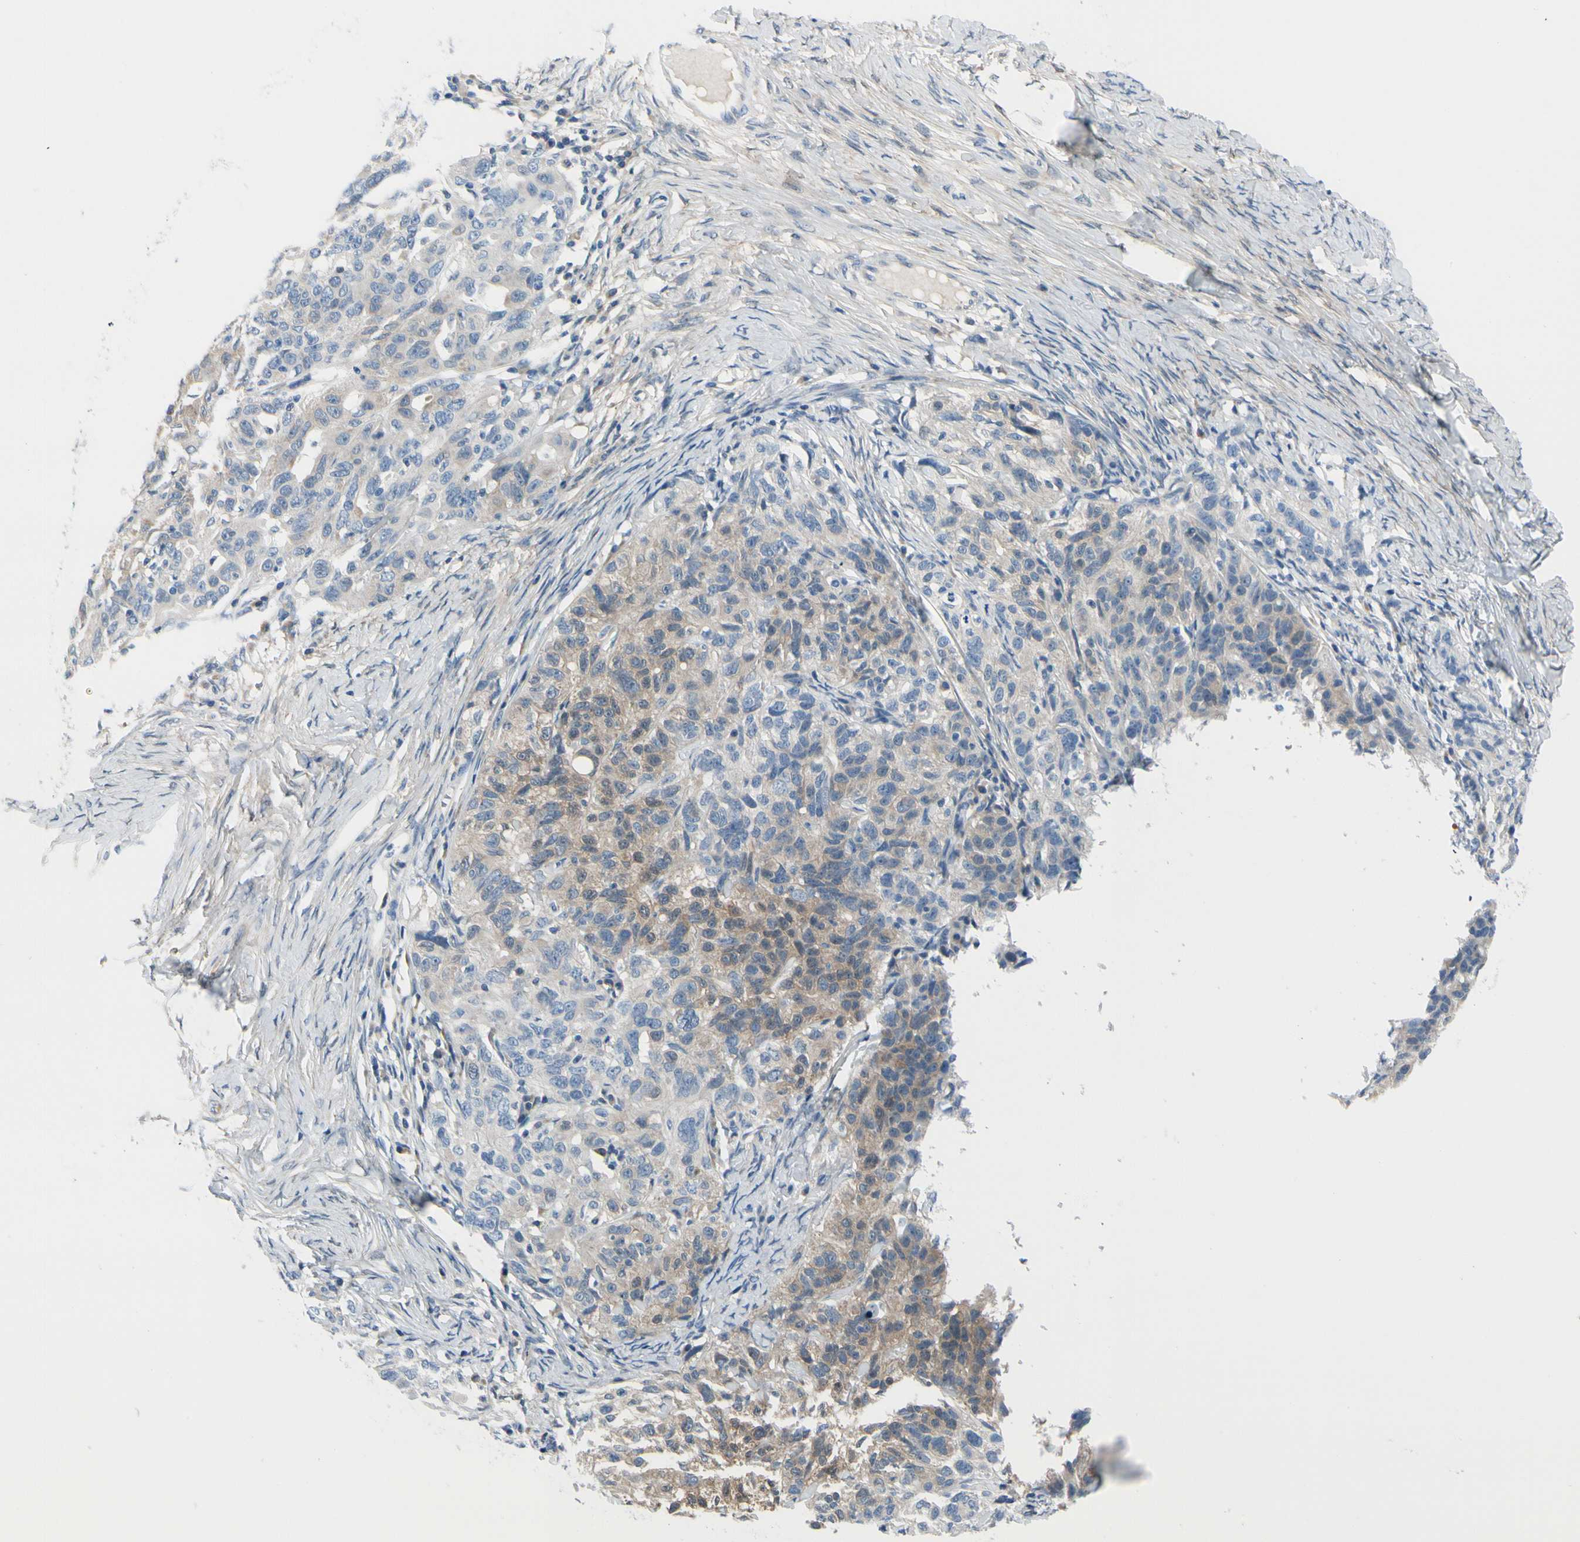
{"staining": {"intensity": "weak", "quantity": "<25%", "location": "cytoplasmic/membranous"}, "tissue": "ovarian cancer", "cell_type": "Tumor cells", "image_type": "cancer", "snomed": [{"axis": "morphology", "description": "Cystadenocarcinoma, serous, NOS"}, {"axis": "topography", "description": "Ovary"}], "caption": "Tumor cells are negative for protein expression in human ovarian cancer (serous cystadenocarcinoma).", "gene": "PEBP1", "patient": {"sex": "female", "age": 82}}